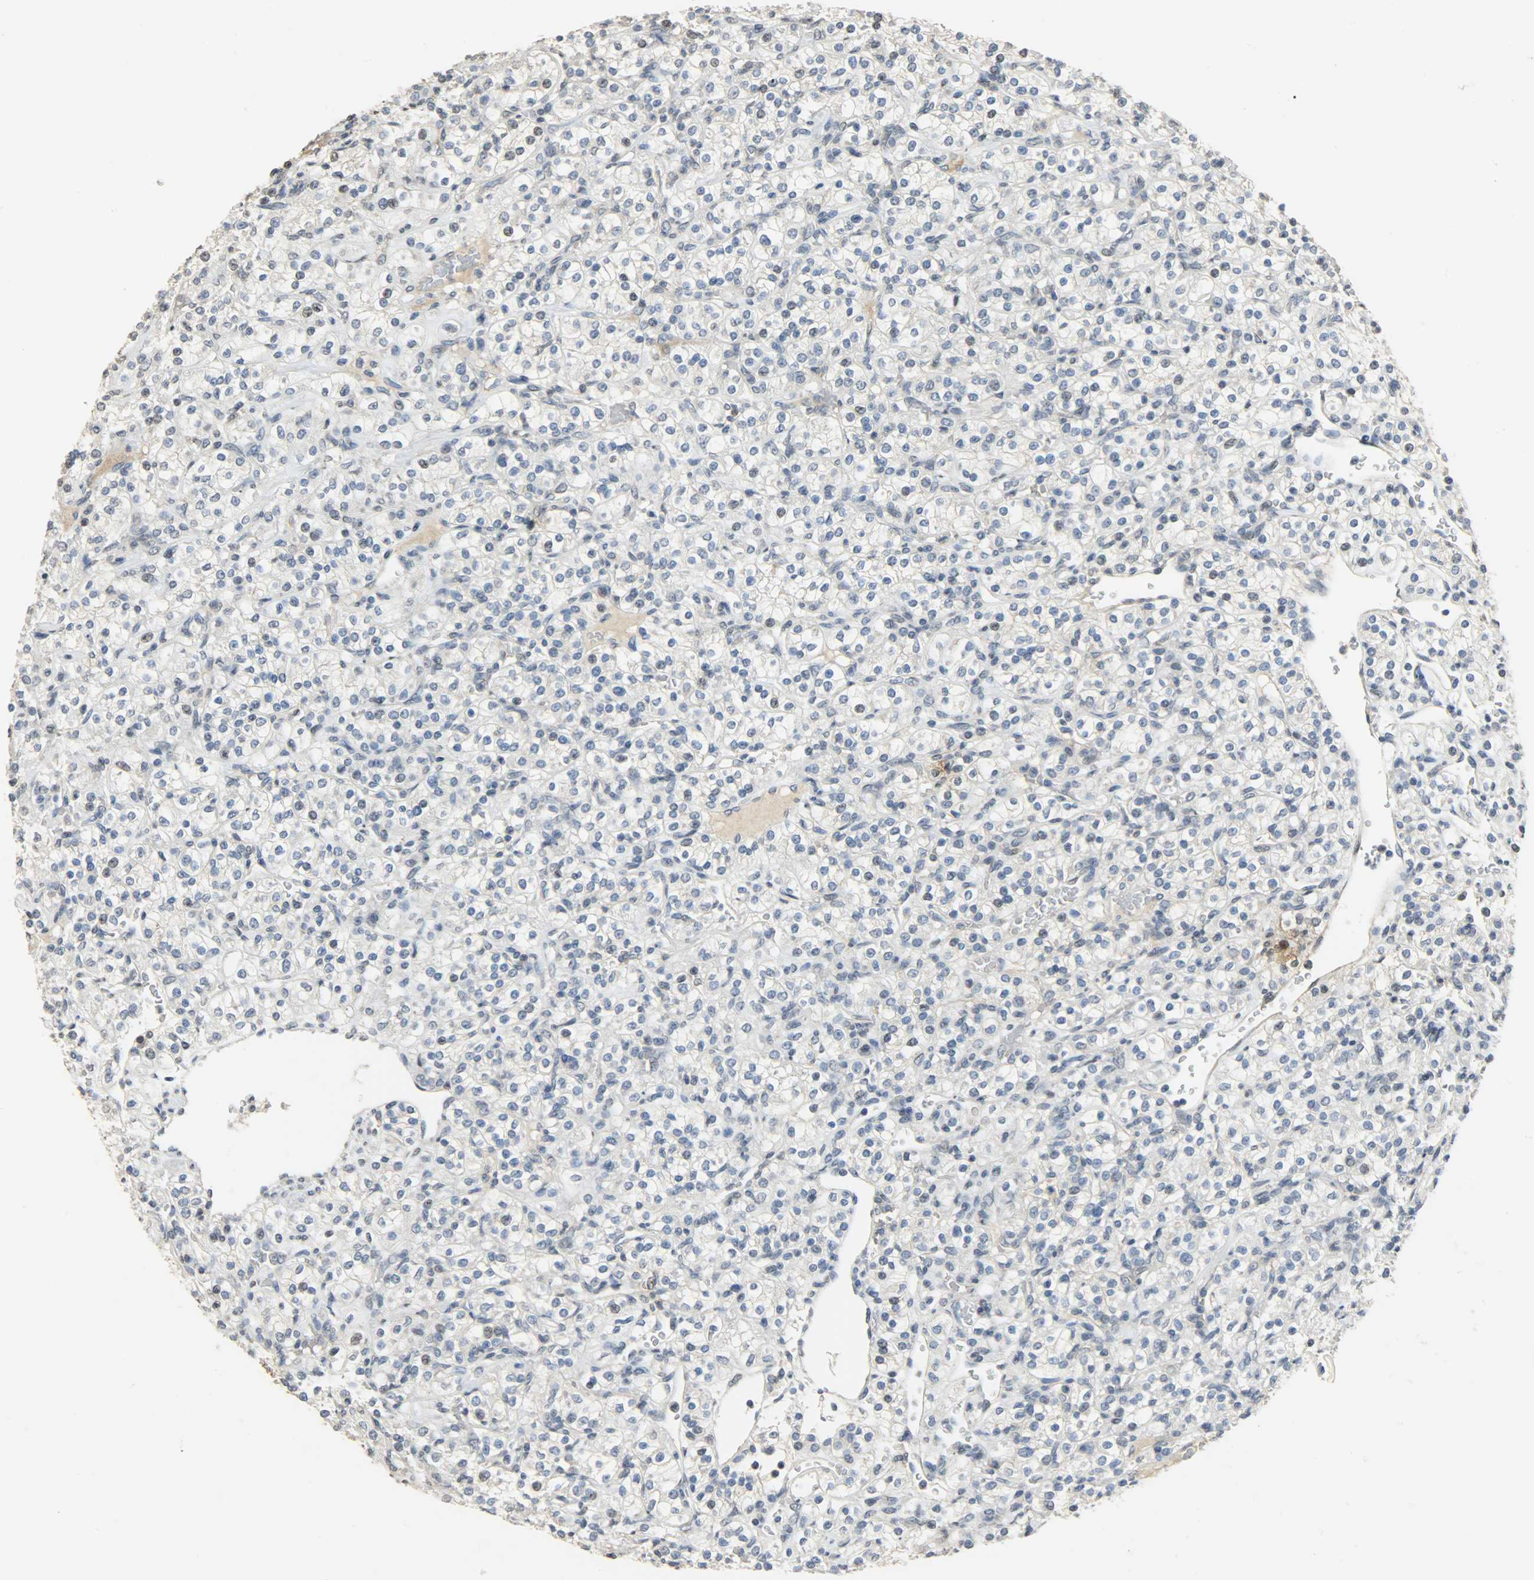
{"staining": {"intensity": "negative", "quantity": "none", "location": "none"}, "tissue": "renal cancer", "cell_type": "Tumor cells", "image_type": "cancer", "snomed": [{"axis": "morphology", "description": "Adenocarcinoma, NOS"}, {"axis": "topography", "description": "Kidney"}], "caption": "This image is of renal cancer (adenocarcinoma) stained with IHC to label a protein in brown with the nuclei are counter-stained blue. There is no staining in tumor cells.", "gene": "DNAJB6", "patient": {"sex": "male", "age": 77}}